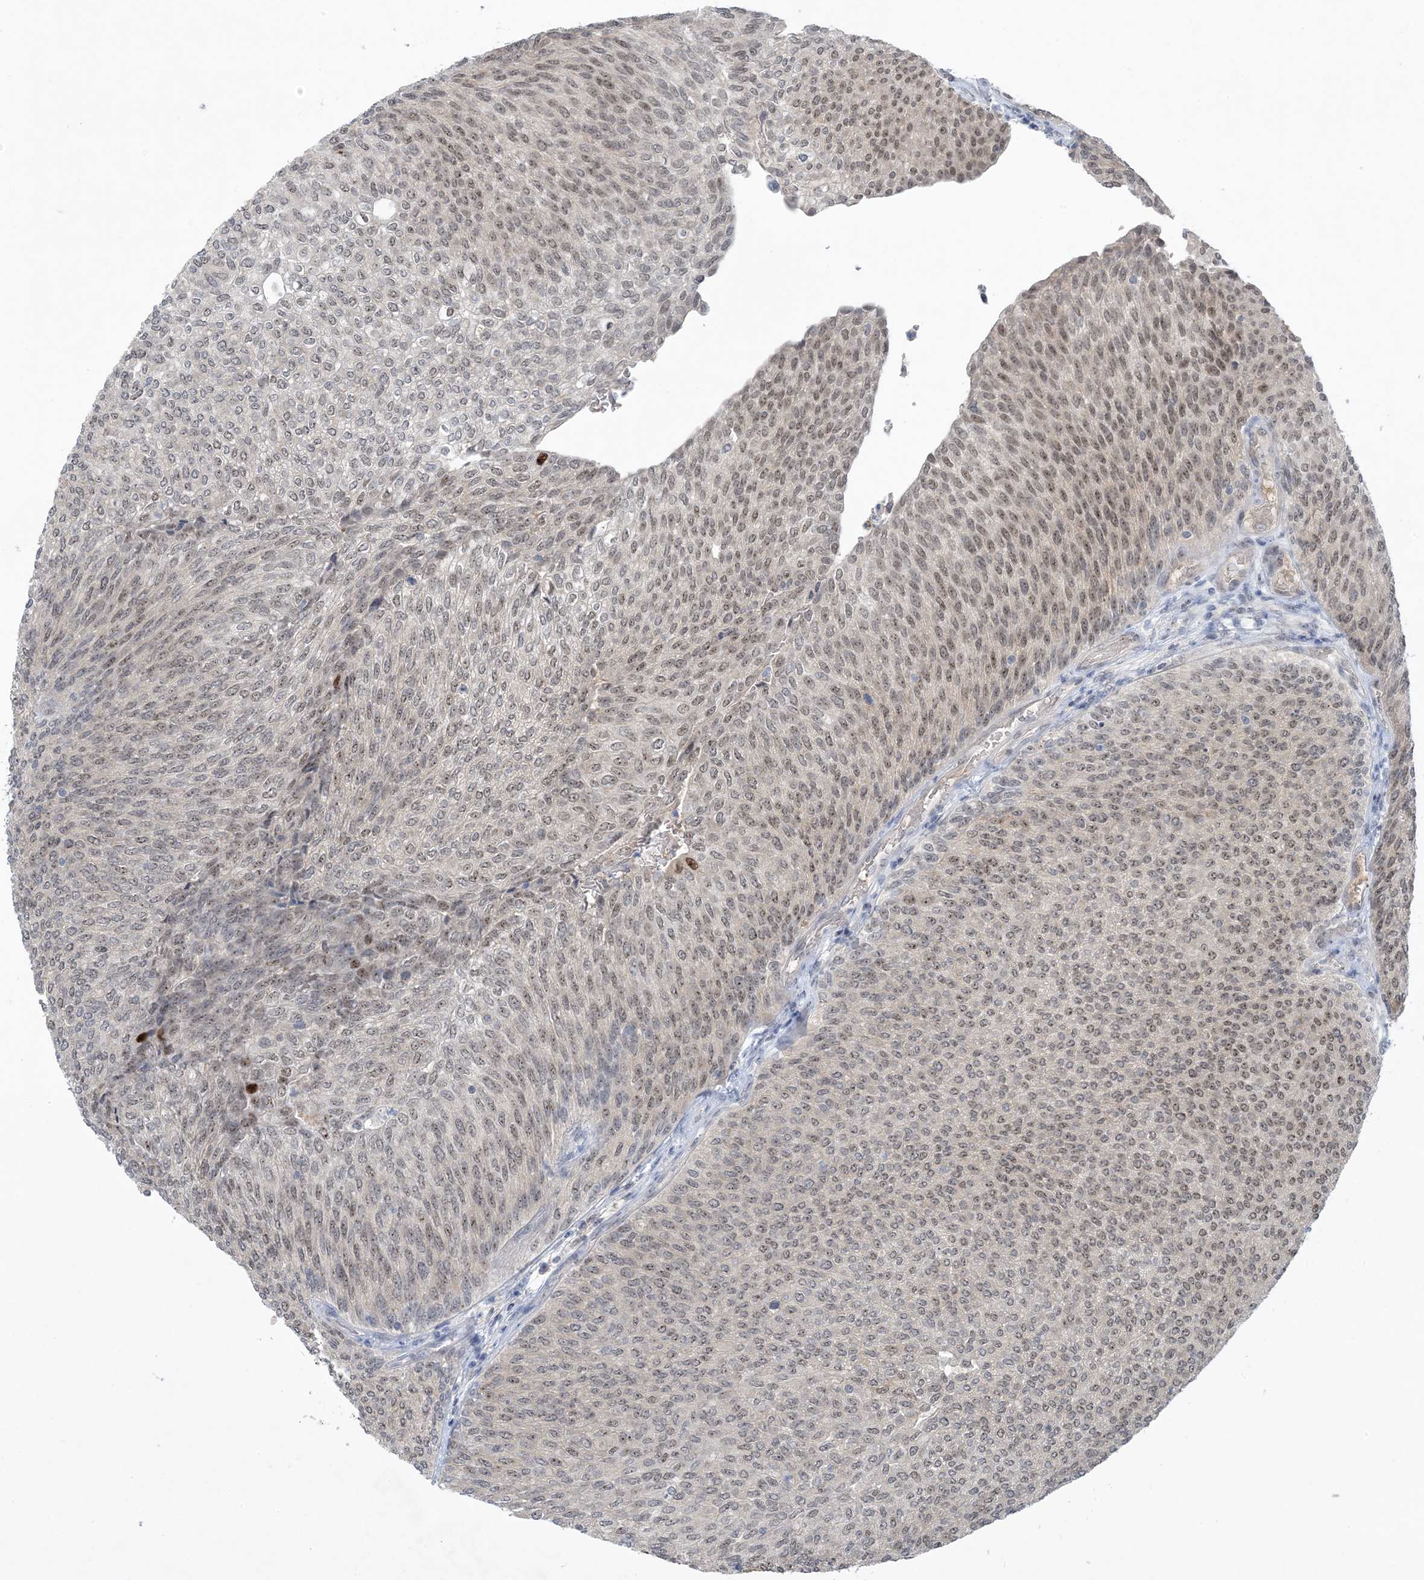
{"staining": {"intensity": "moderate", "quantity": ">75%", "location": "nuclear"}, "tissue": "urothelial cancer", "cell_type": "Tumor cells", "image_type": "cancer", "snomed": [{"axis": "morphology", "description": "Urothelial carcinoma, Low grade"}, {"axis": "topography", "description": "Urinary bladder"}], "caption": "Immunohistochemical staining of human urothelial cancer shows medium levels of moderate nuclear expression in approximately >75% of tumor cells. Using DAB (3,3'-diaminobenzidine) (brown) and hematoxylin (blue) stains, captured at high magnification using brightfield microscopy.", "gene": "UBE2E1", "patient": {"sex": "female", "age": 79}}